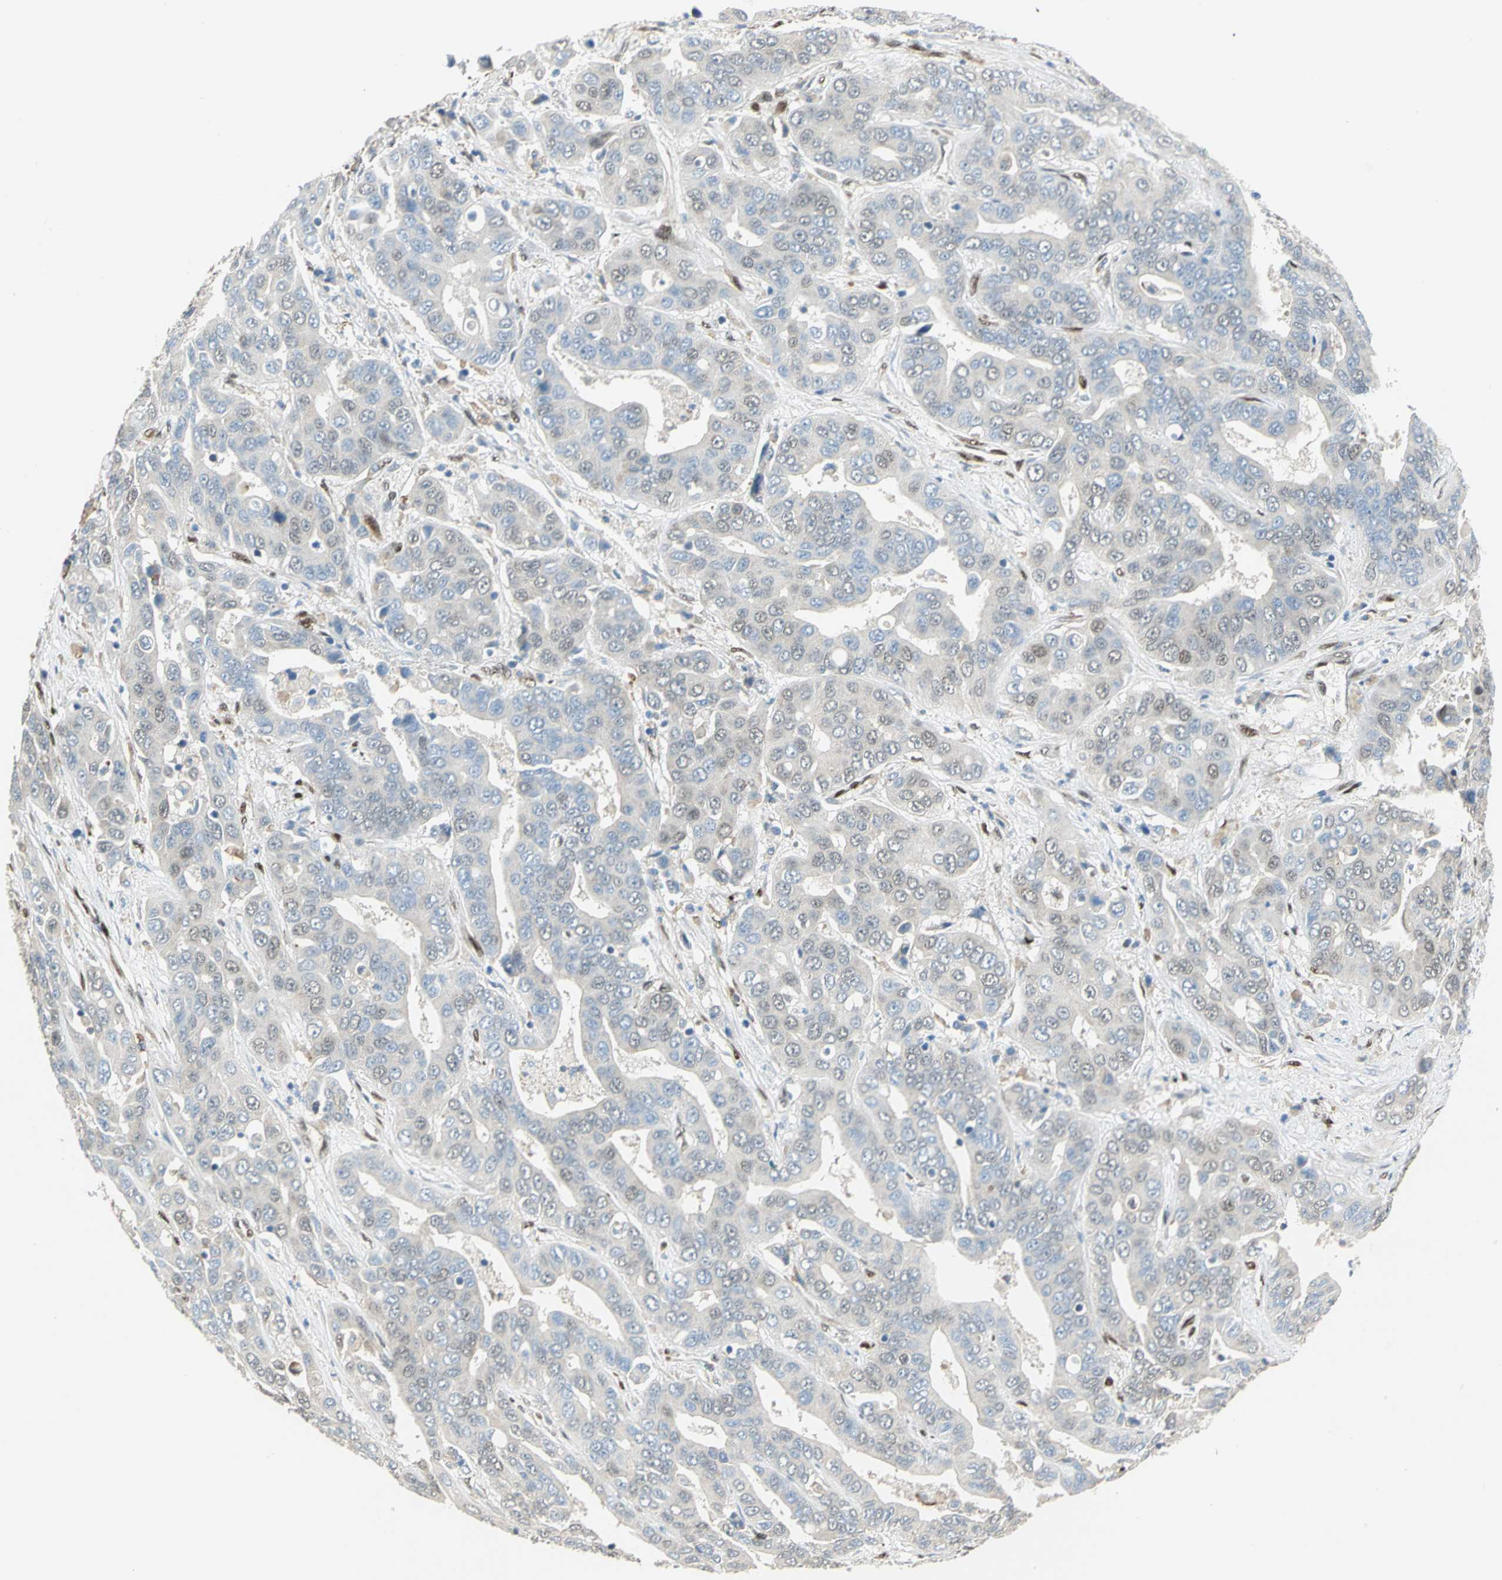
{"staining": {"intensity": "negative", "quantity": "none", "location": "none"}, "tissue": "liver cancer", "cell_type": "Tumor cells", "image_type": "cancer", "snomed": [{"axis": "morphology", "description": "Cholangiocarcinoma"}, {"axis": "topography", "description": "Liver"}], "caption": "Tumor cells show no significant protein expression in cholangiocarcinoma (liver).", "gene": "RBFOX2", "patient": {"sex": "female", "age": 52}}